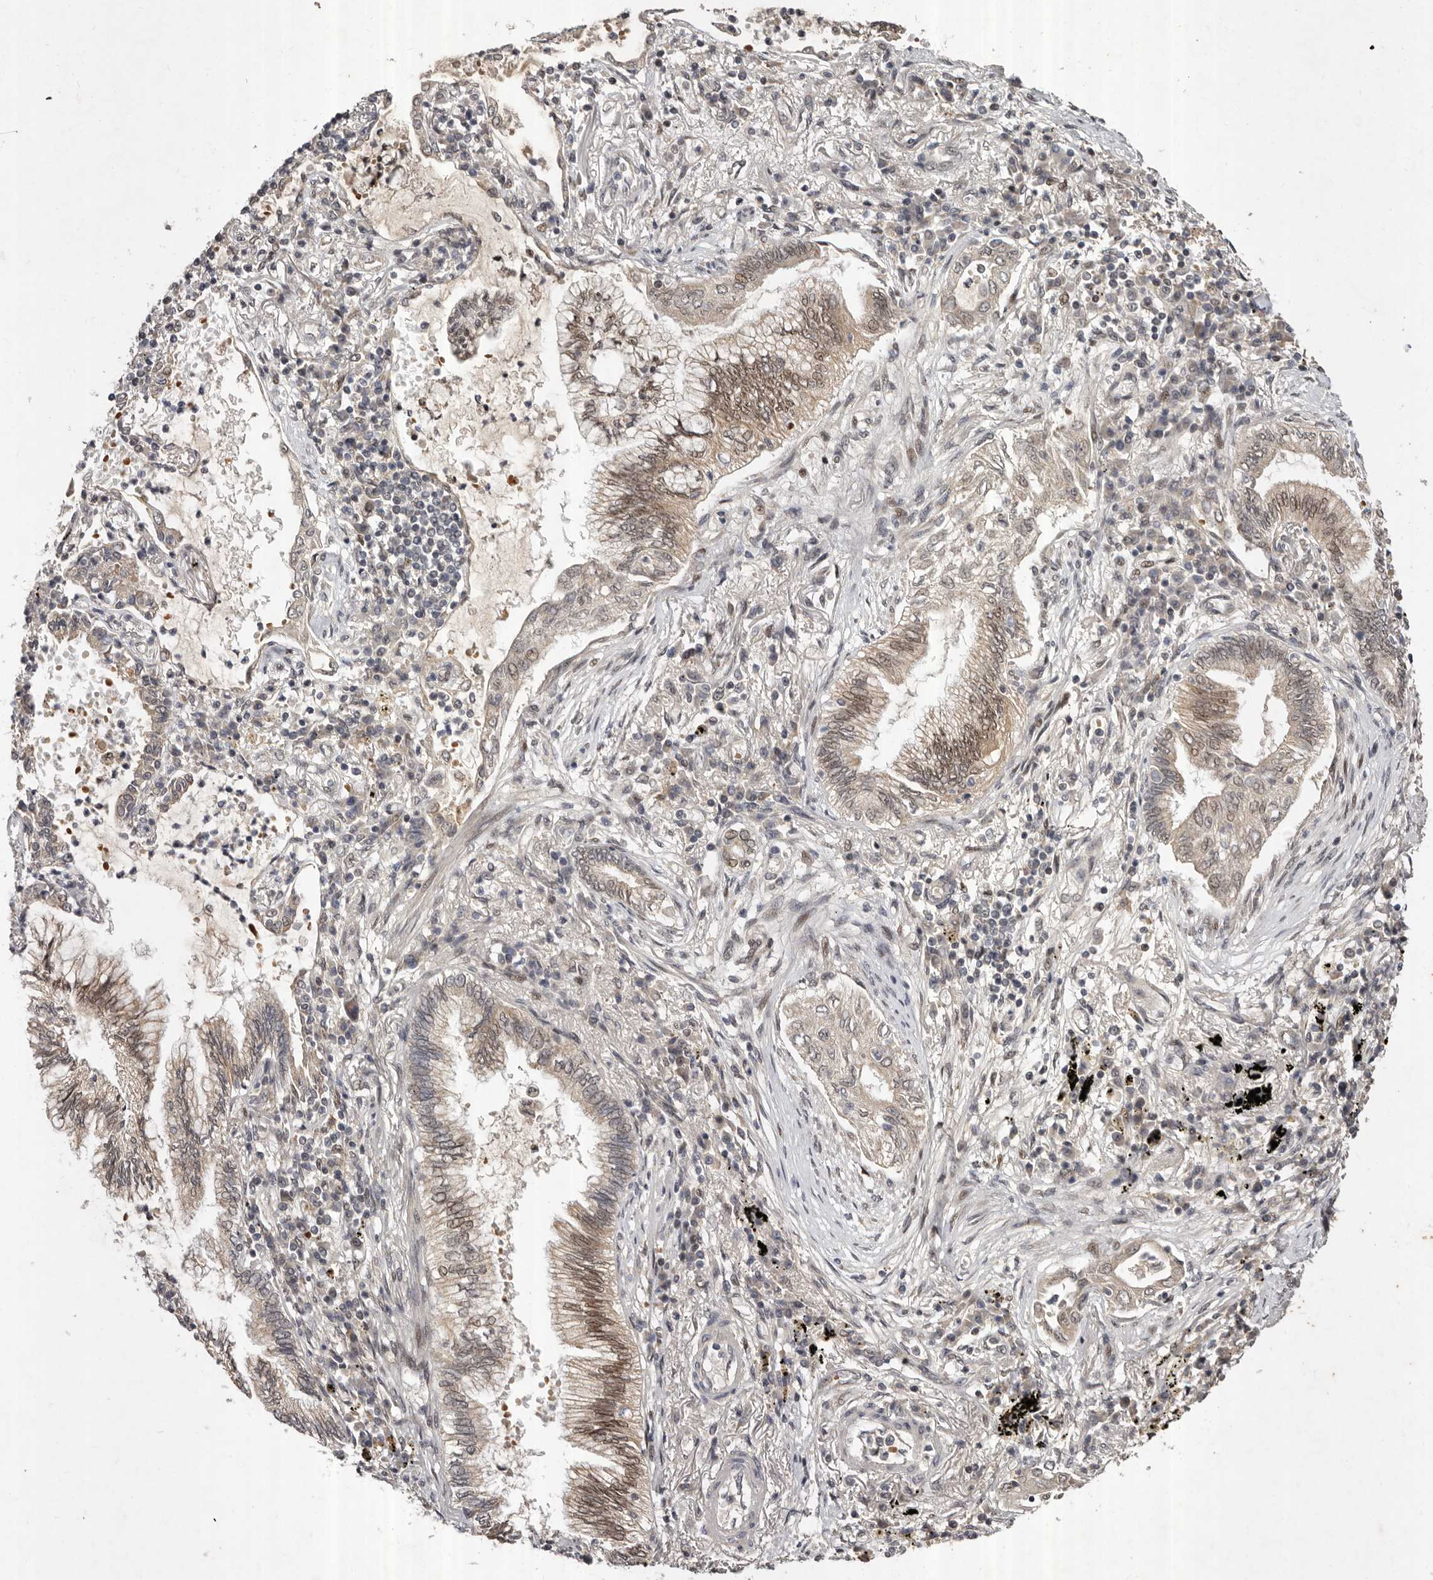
{"staining": {"intensity": "moderate", "quantity": ">75%", "location": "cytoplasmic/membranous,nuclear"}, "tissue": "bronchus", "cell_type": "Respiratory epithelial cells", "image_type": "normal", "snomed": [{"axis": "morphology", "description": "Normal tissue, NOS"}, {"axis": "morphology", "description": "Adenocarcinoma, NOS"}, {"axis": "topography", "description": "Bronchus"}, {"axis": "topography", "description": "Lung"}], "caption": "A photomicrograph of human bronchus stained for a protein shows moderate cytoplasmic/membranous,nuclear brown staining in respiratory epithelial cells. The staining was performed using DAB (3,3'-diaminobenzidine), with brown indicating positive protein expression. Nuclei are stained blue with hematoxylin.", "gene": "ABL1", "patient": {"sex": "female", "age": 70}}